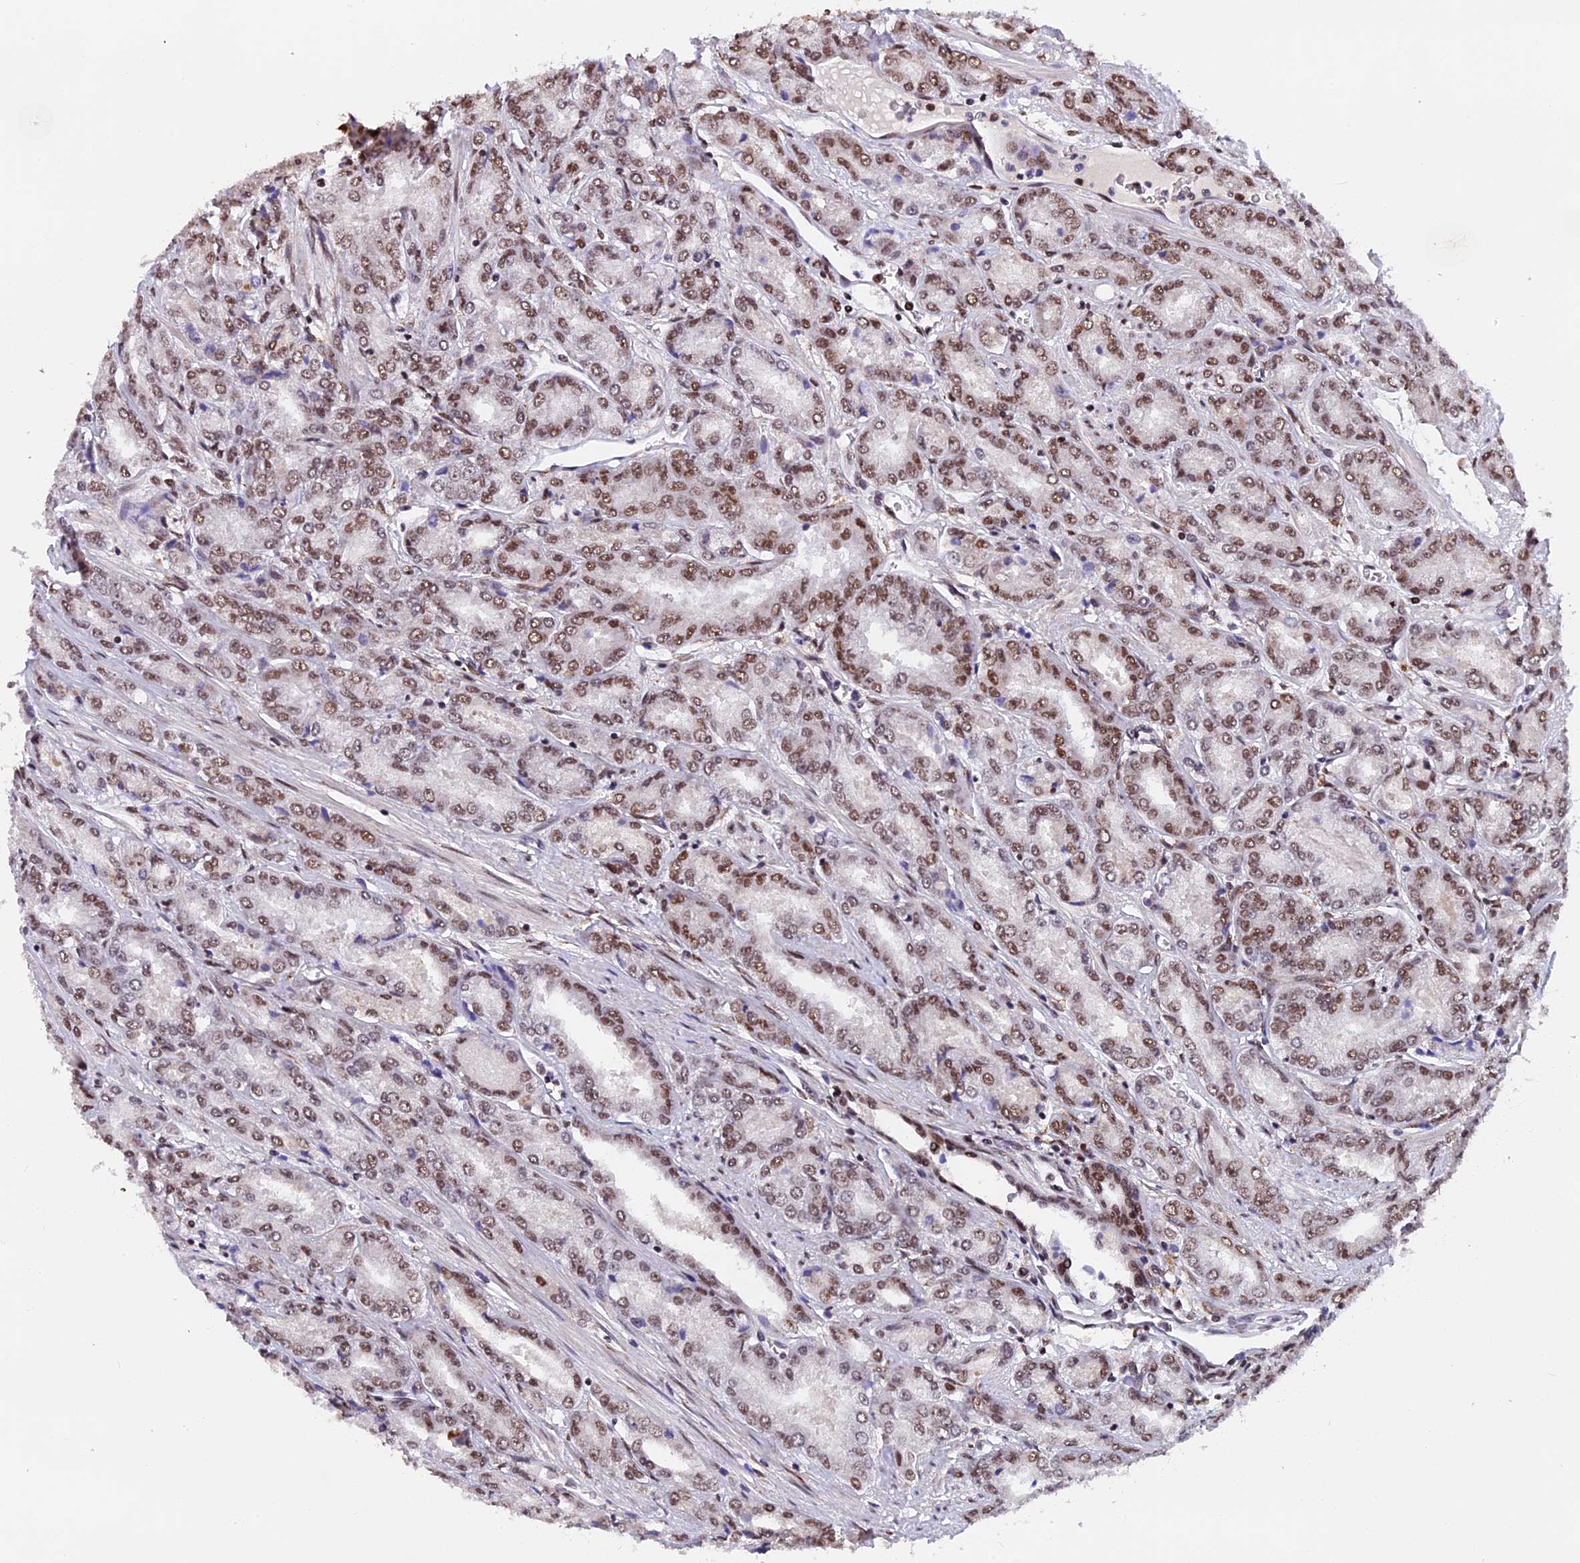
{"staining": {"intensity": "moderate", "quantity": ">75%", "location": "nuclear"}, "tissue": "prostate cancer", "cell_type": "Tumor cells", "image_type": "cancer", "snomed": [{"axis": "morphology", "description": "Adenocarcinoma, High grade"}, {"axis": "topography", "description": "Prostate"}], "caption": "A brown stain labels moderate nuclear positivity of a protein in human prostate adenocarcinoma (high-grade) tumor cells. Nuclei are stained in blue.", "gene": "RAMAC", "patient": {"sex": "male", "age": 74}}